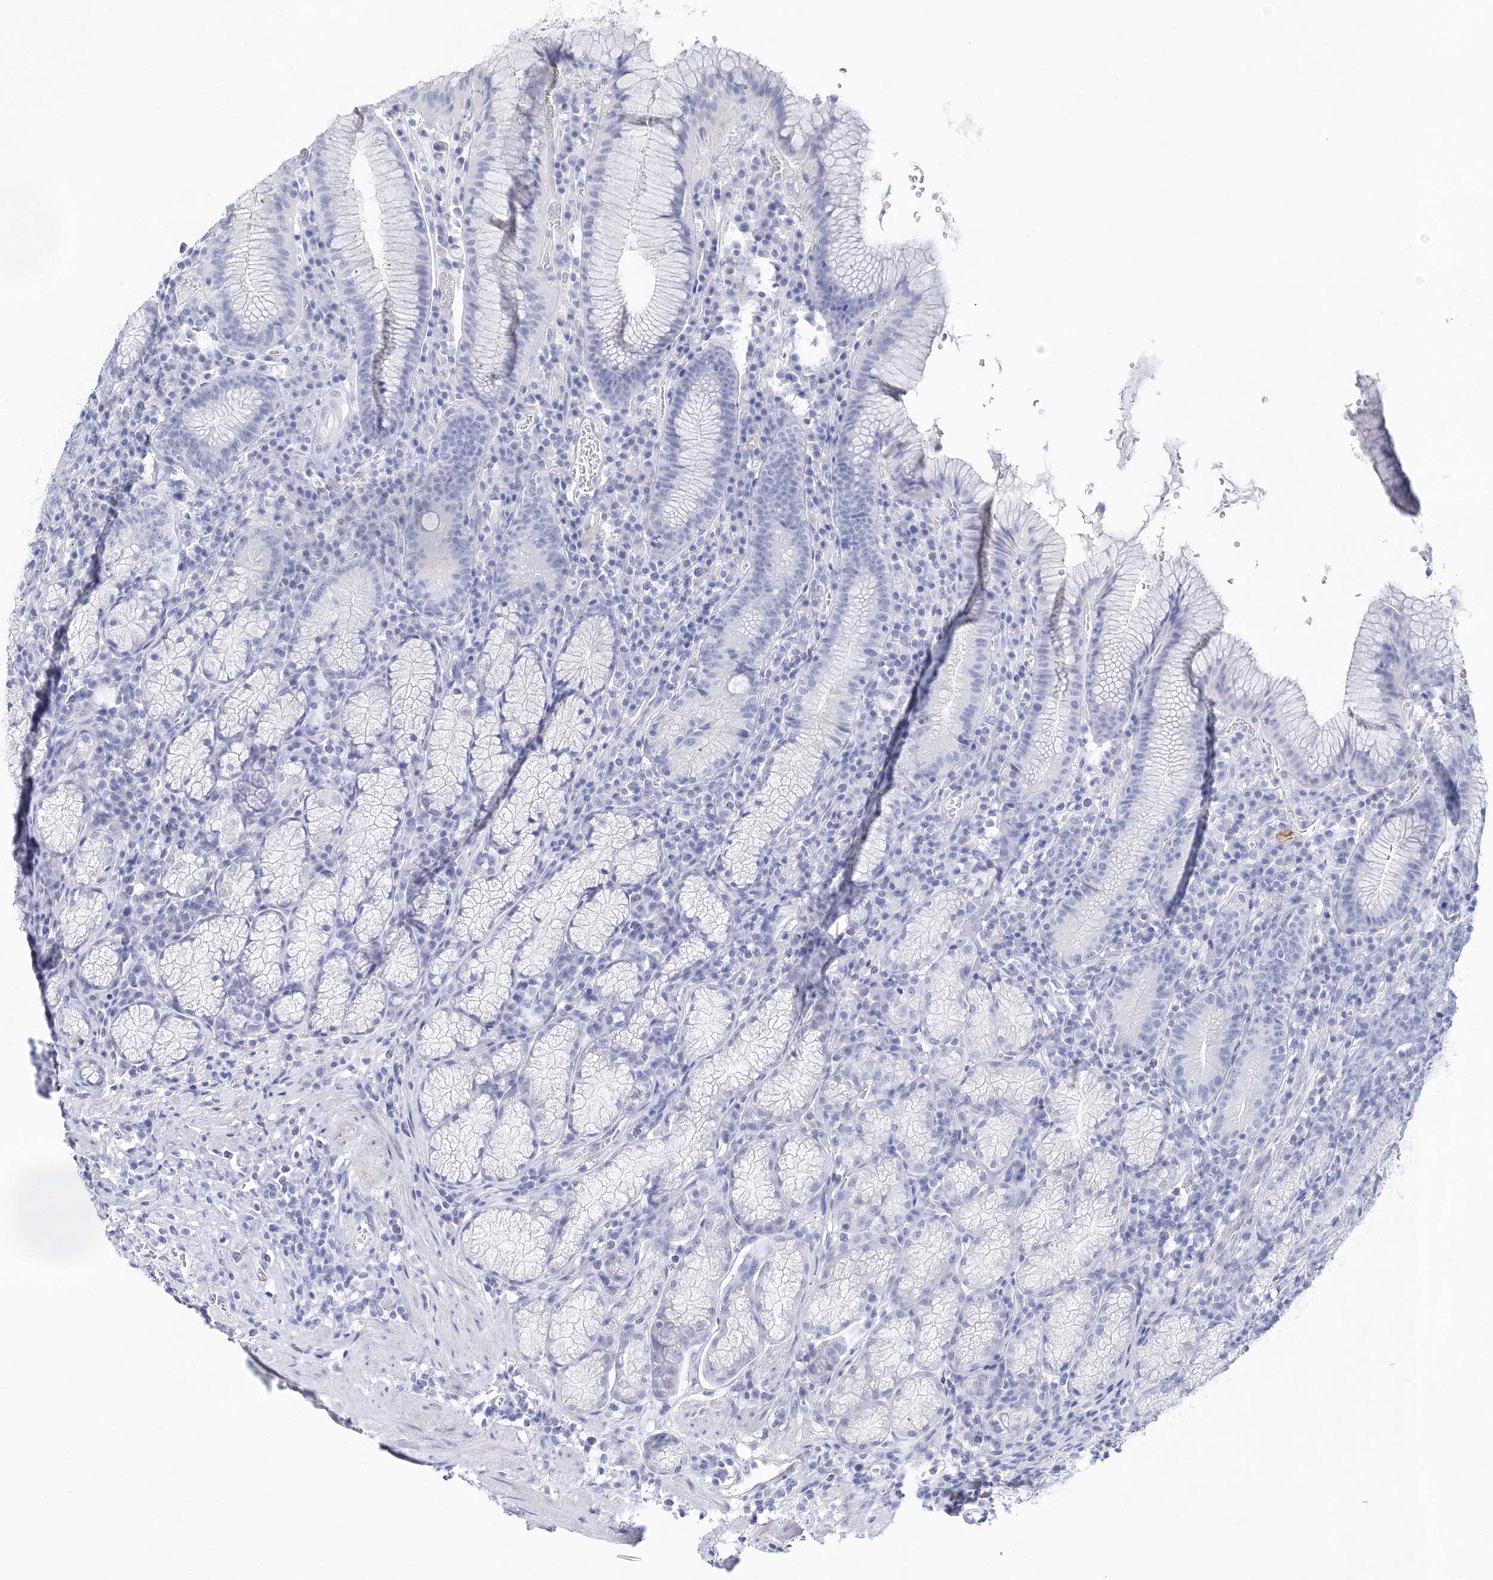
{"staining": {"intensity": "negative", "quantity": "none", "location": "none"}, "tissue": "stomach", "cell_type": "Glandular cells", "image_type": "normal", "snomed": [{"axis": "morphology", "description": "Normal tissue, NOS"}, {"axis": "topography", "description": "Stomach"}], "caption": "An image of human stomach is negative for staining in glandular cells. Nuclei are stained in blue.", "gene": "MYOZ2", "patient": {"sex": "male", "age": 55}}